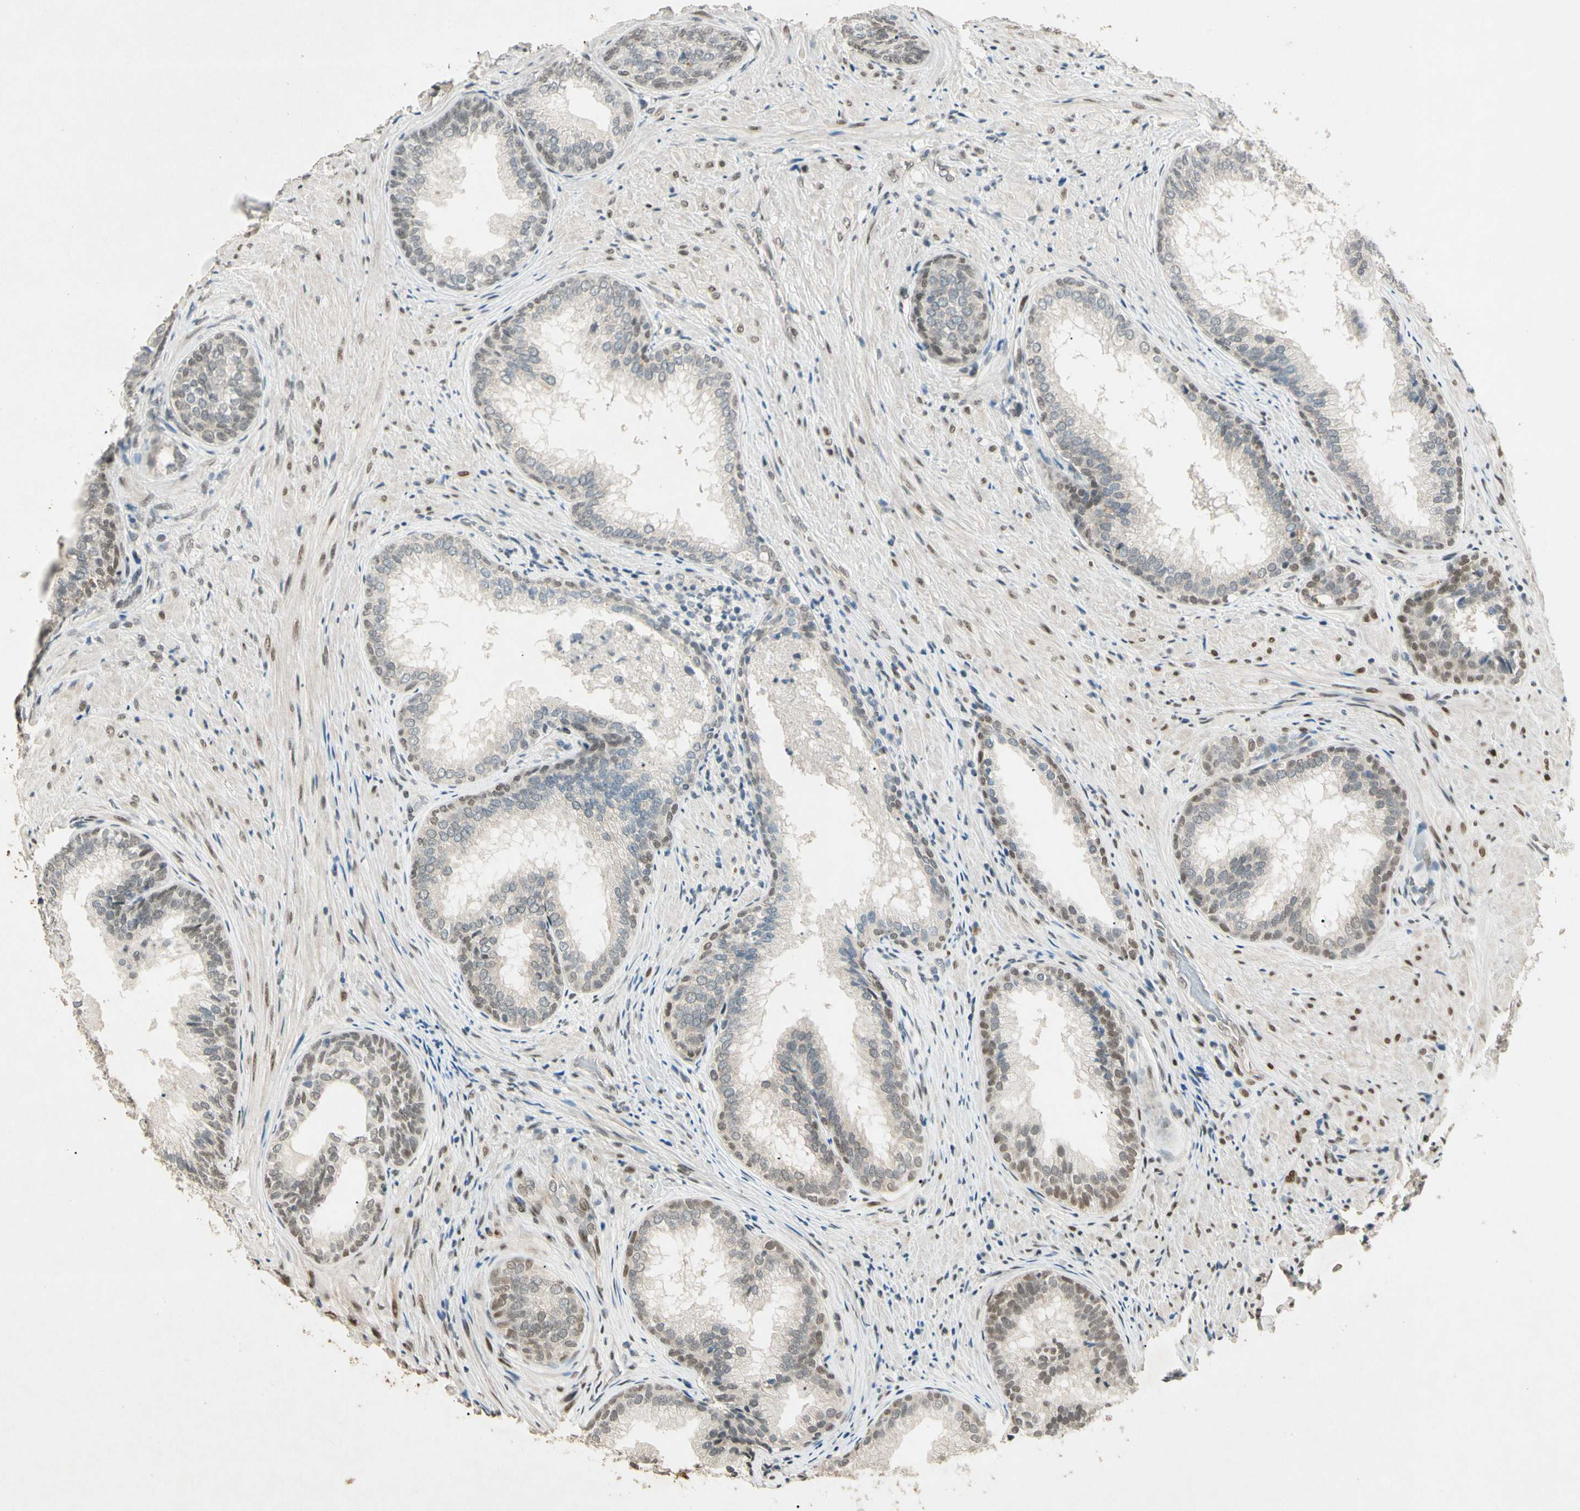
{"staining": {"intensity": "weak", "quantity": "<25%", "location": "cytoplasmic/membranous,nuclear"}, "tissue": "prostate", "cell_type": "Glandular cells", "image_type": "normal", "snomed": [{"axis": "morphology", "description": "Normal tissue, NOS"}, {"axis": "topography", "description": "Prostate"}], "caption": "Protein analysis of benign prostate demonstrates no significant positivity in glandular cells. The staining is performed using DAB brown chromogen with nuclei counter-stained in using hematoxylin.", "gene": "ZBTB4", "patient": {"sex": "male", "age": 76}}